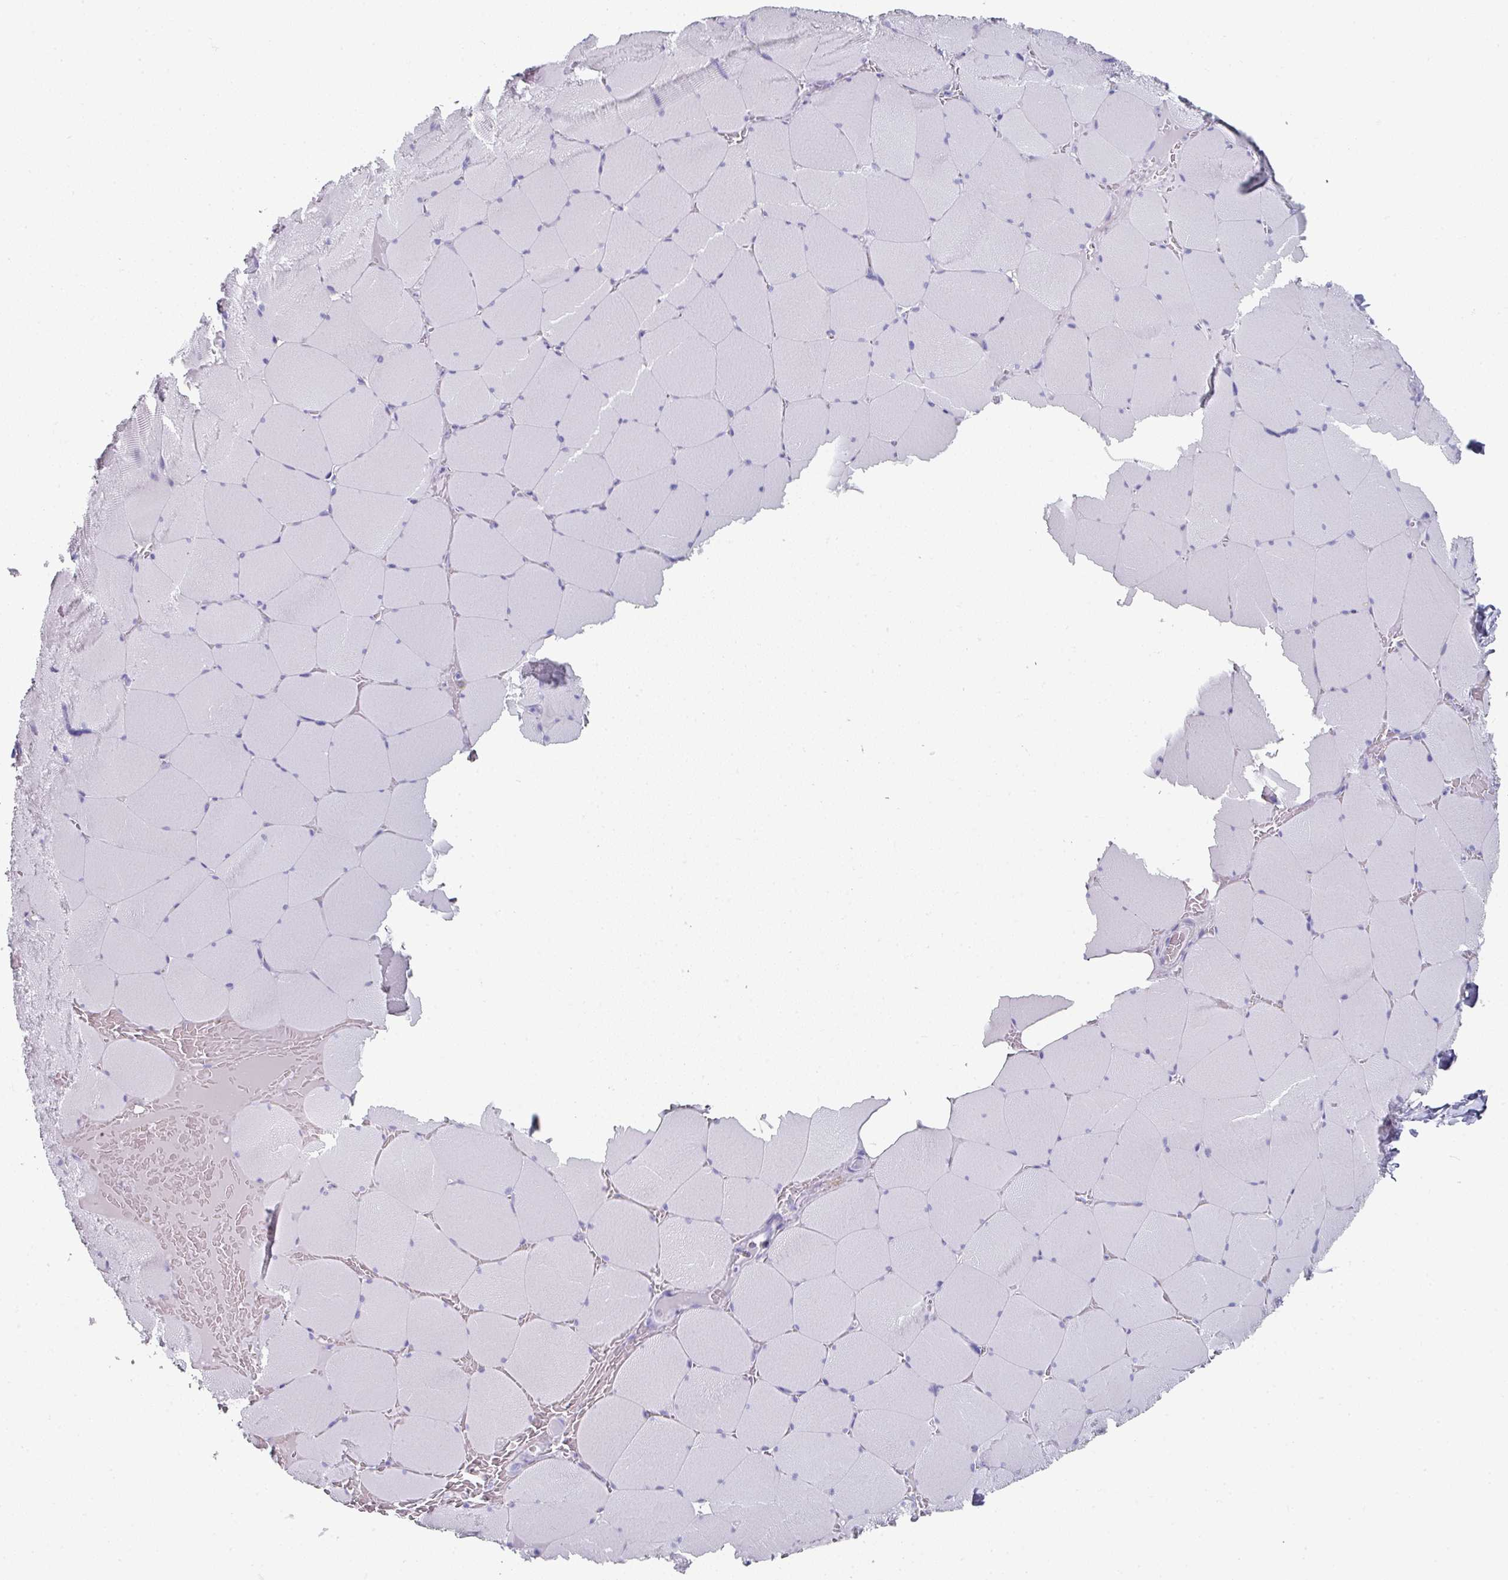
{"staining": {"intensity": "negative", "quantity": "none", "location": "none"}, "tissue": "skeletal muscle", "cell_type": "Myocytes", "image_type": "normal", "snomed": [{"axis": "morphology", "description": "Normal tissue, NOS"}, {"axis": "topography", "description": "Skeletal muscle"}, {"axis": "topography", "description": "Head-Neck"}], "caption": "Micrograph shows no significant protein positivity in myocytes of unremarkable skeletal muscle.", "gene": "SETBP1", "patient": {"sex": "male", "age": 66}}